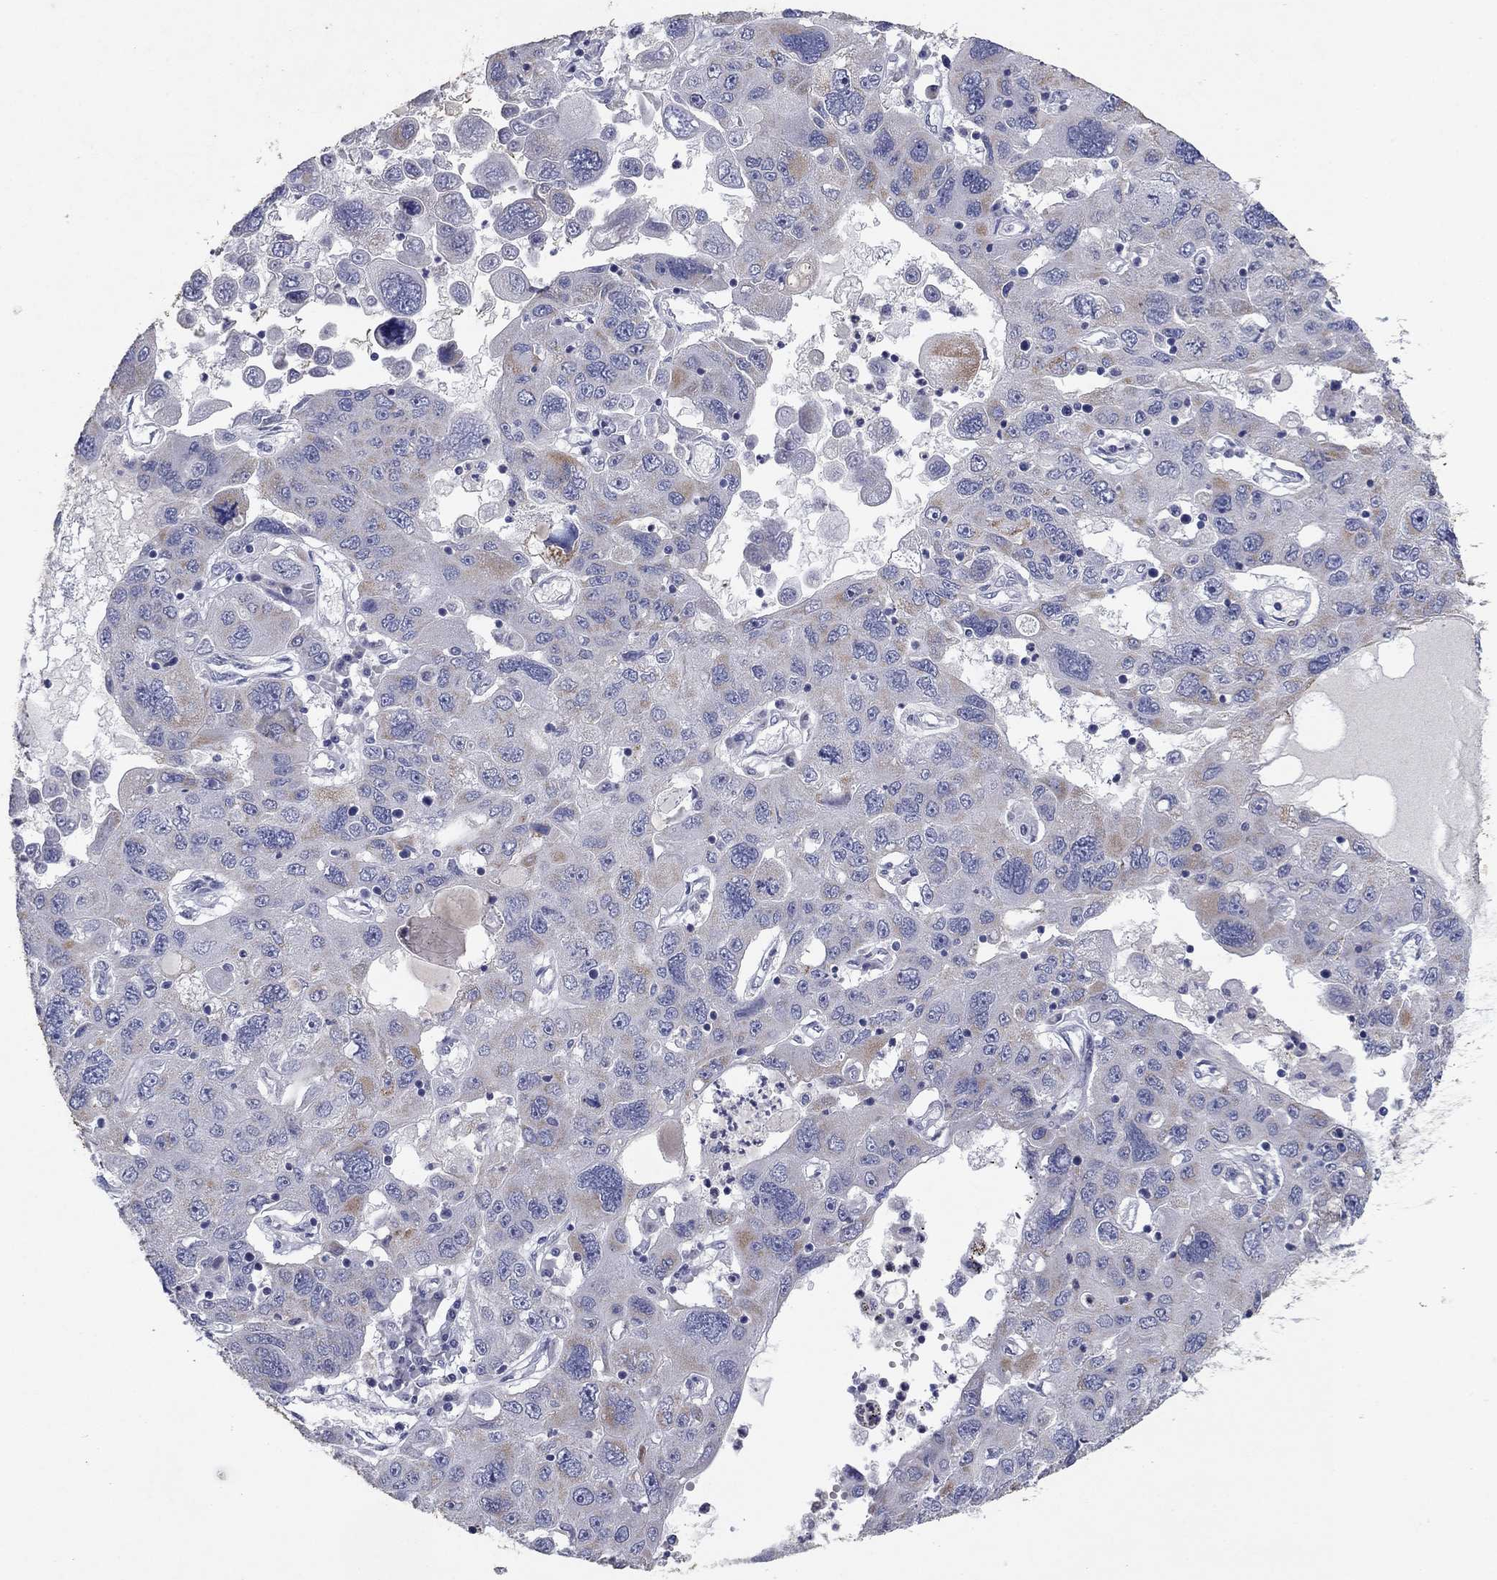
{"staining": {"intensity": "weak", "quantity": "<25%", "location": "cytoplasmic/membranous"}, "tissue": "stomach cancer", "cell_type": "Tumor cells", "image_type": "cancer", "snomed": [{"axis": "morphology", "description": "Adenocarcinoma, NOS"}, {"axis": "topography", "description": "Stomach"}], "caption": "This is a photomicrograph of immunohistochemistry staining of stomach adenocarcinoma, which shows no positivity in tumor cells. (Stains: DAB (3,3'-diaminobenzidine) IHC with hematoxylin counter stain, Microscopy: brightfield microscopy at high magnification).", "gene": "PTGDS", "patient": {"sex": "male", "age": 56}}